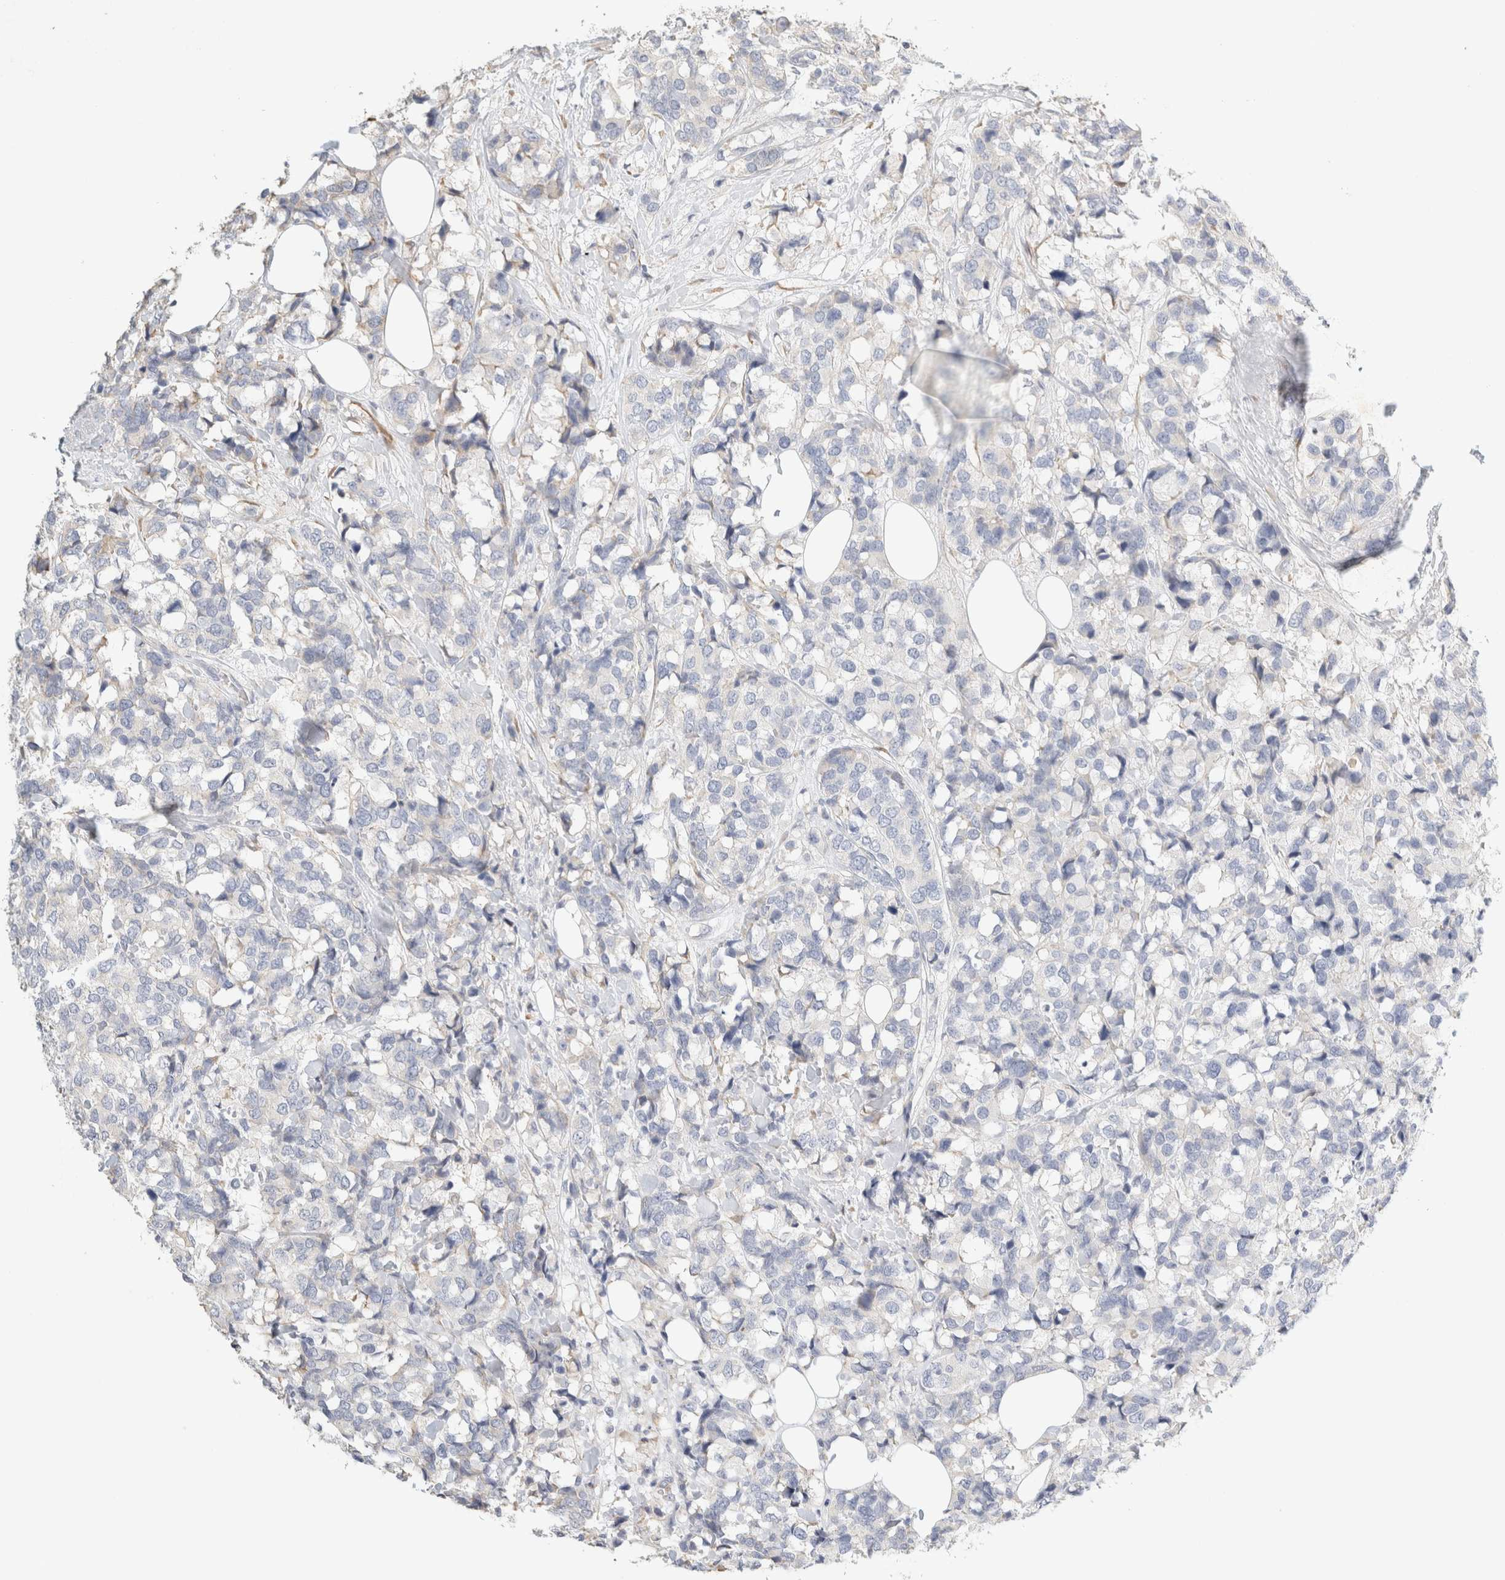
{"staining": {"intensity": "negative", "quantity": "none", "location": "none"}, "tissue": "breast cancer", "cell_type": "Tumor cells", "image_type": "cancer", "snomed": [{"axis": "morphology", "description": "Lobular carcinoma"}, {"axis": "topography", "description": "Breast"}], "caption": "The histopathology image demonstrates no significant positivity in tumor cells of breast cancer (lobular carcinoma). (Immunohistochemistry (ihc), brightfield microscopy, high magnification).", "gene": "NEFM", "patient": {"sex": "female", "age": 59}}